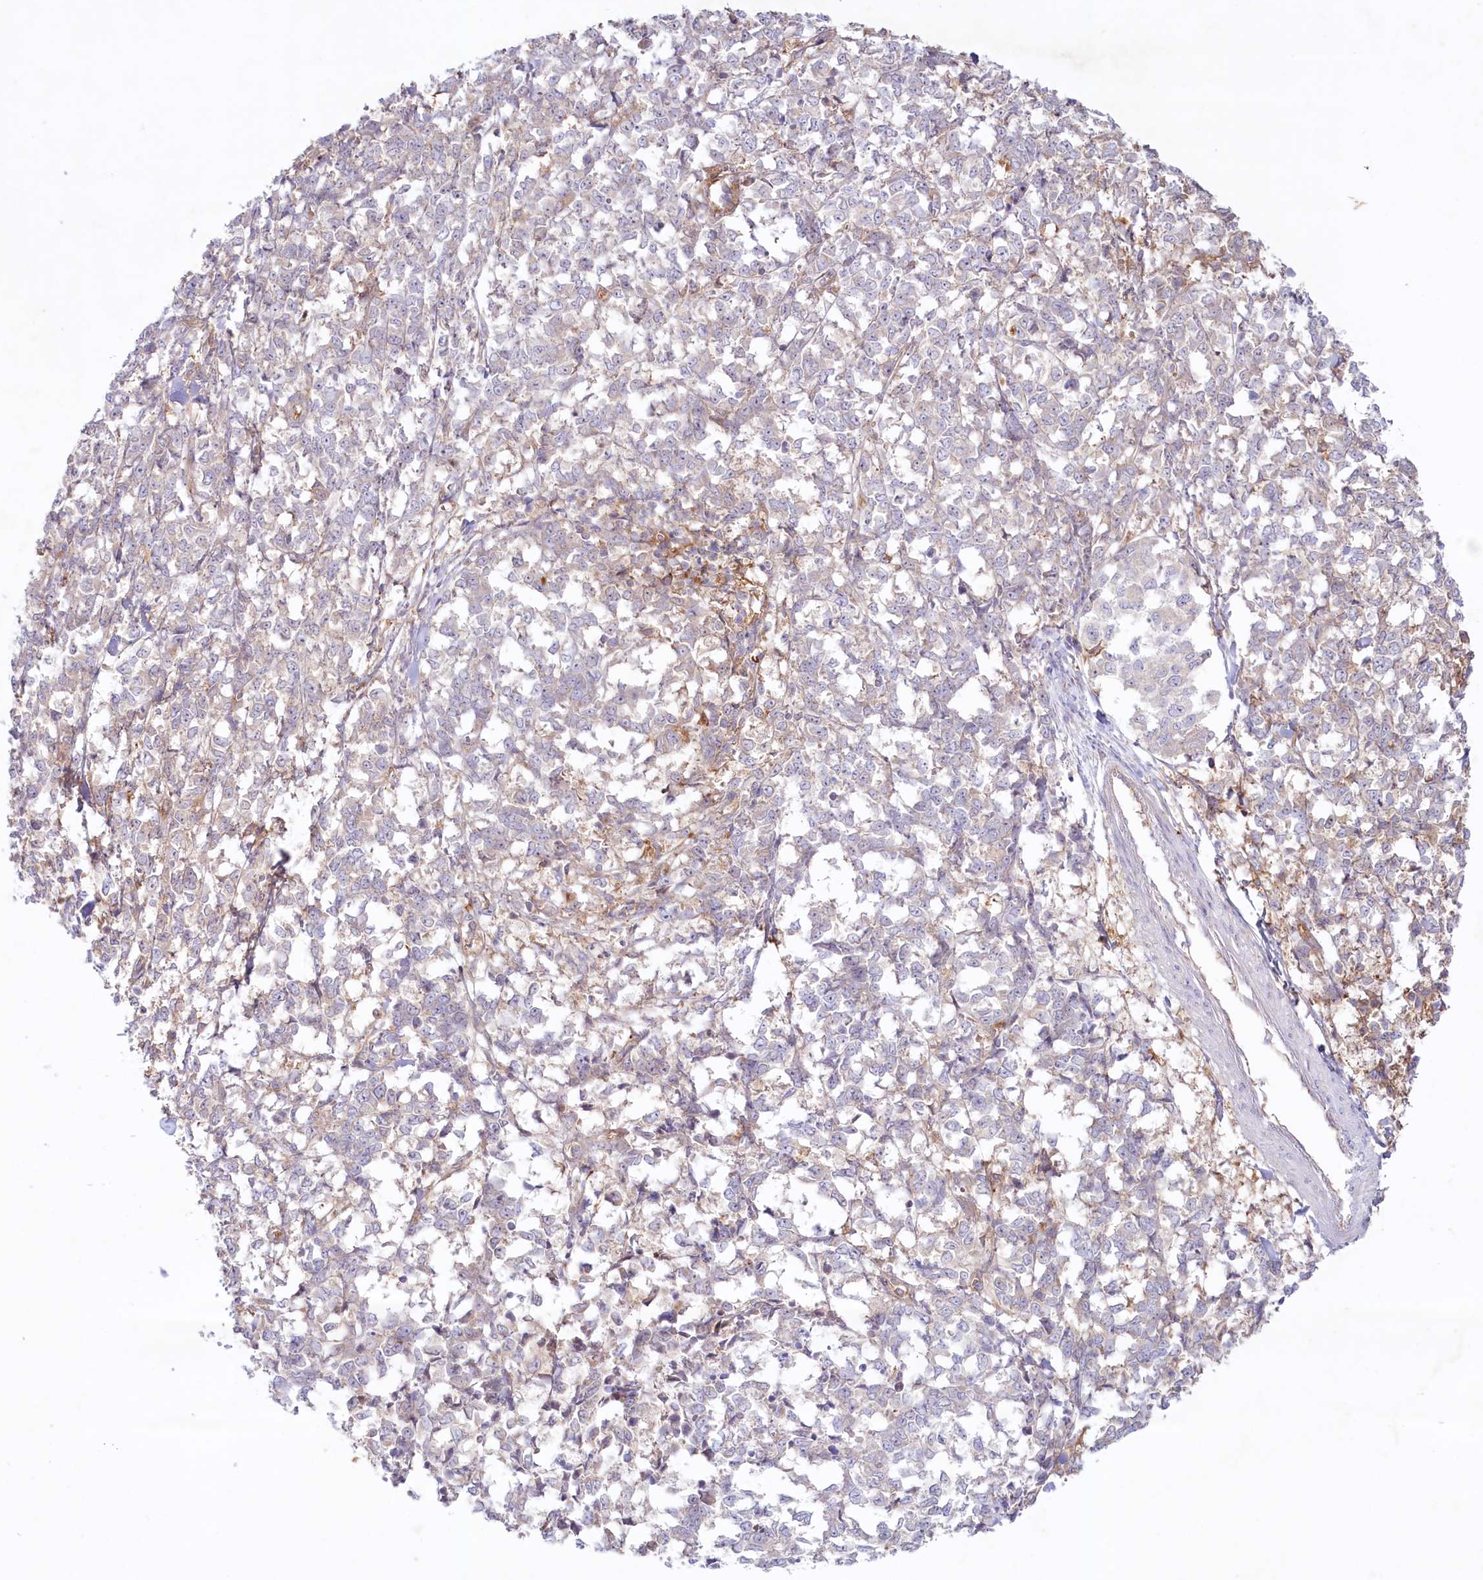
{"staining": {"intensity": "negative", "quantity": "none", "location": "none"}, "tissue": "melanoma", "cell_type": "Tumor cells", "image_type": "cancer", "snomed": [{"axis": "morphology", "description": "Malignant melanoma, NOS"}, {"axis": "topography", "description": "Skin"}], "caption": "A micrograph of melanoma stained for a protein reveals no brown staining in tumor cells. (DAB immunohistochemistry (IHC) visualized using brightfield microscopy, high magnification).", "gene": "TNIP1", "patient": {"sex": "female", "age": 72}}